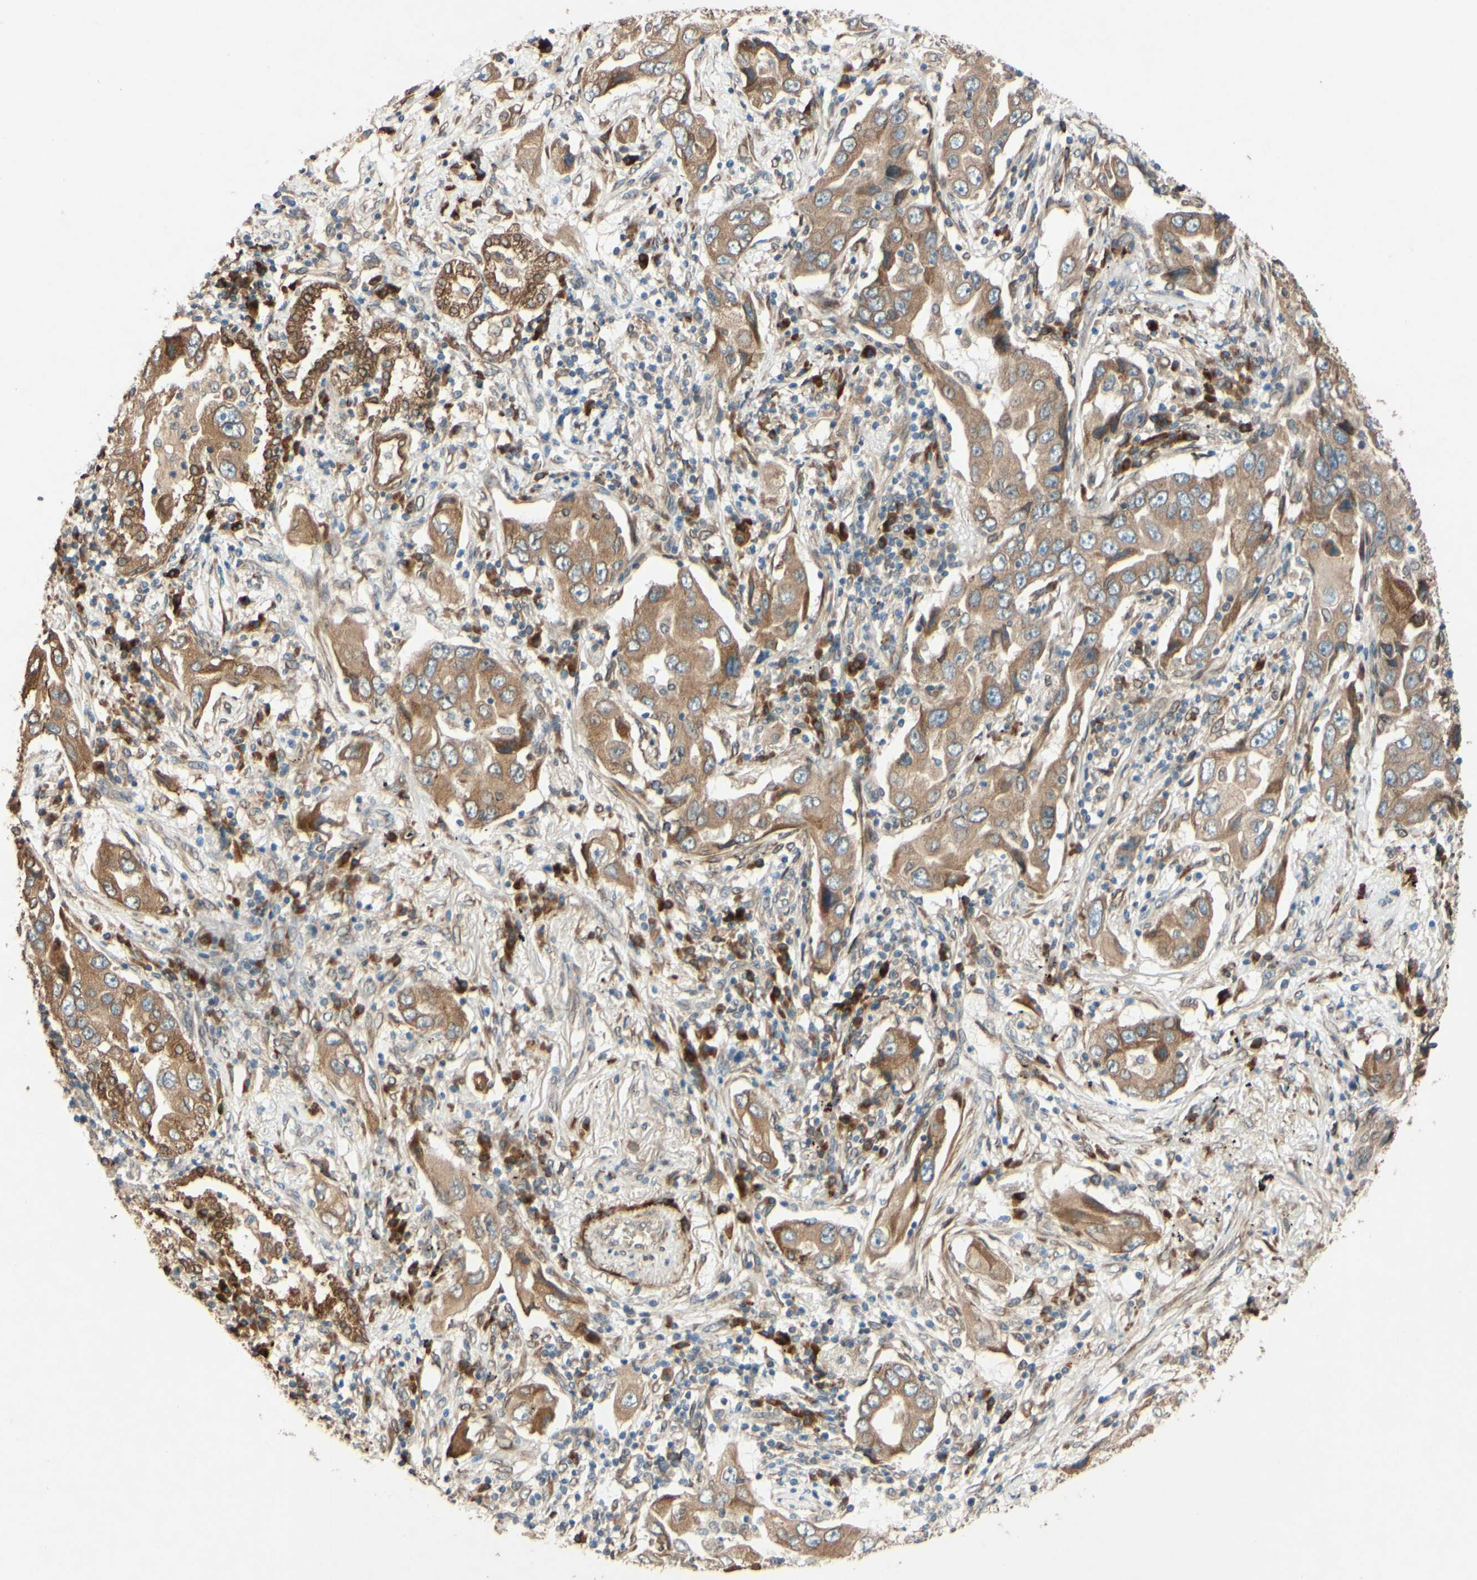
{"staining": {"intensity": "moderate", "quantity": ">75%", "location": "cytoplasmic/membranous,nuclear"}, "tissue": "lung cancer", "cell_type": "Tumor cells", "image_type": "cancer", "snomed": [{"axis": "morphology", "description": "Adenocarcinoma, NOS"}, {"axis": "topography", "description": "Lung"}], "caption": "Immunohistochemistry (IHC) of human lung adenocarcinoma displays medium levels of moderate cytoplasmic/membranous and nuclear positivity in approximately >75% of tumor cells.", "gene": "PTPRU", "patient": {"sex": "female", "age": 65}}